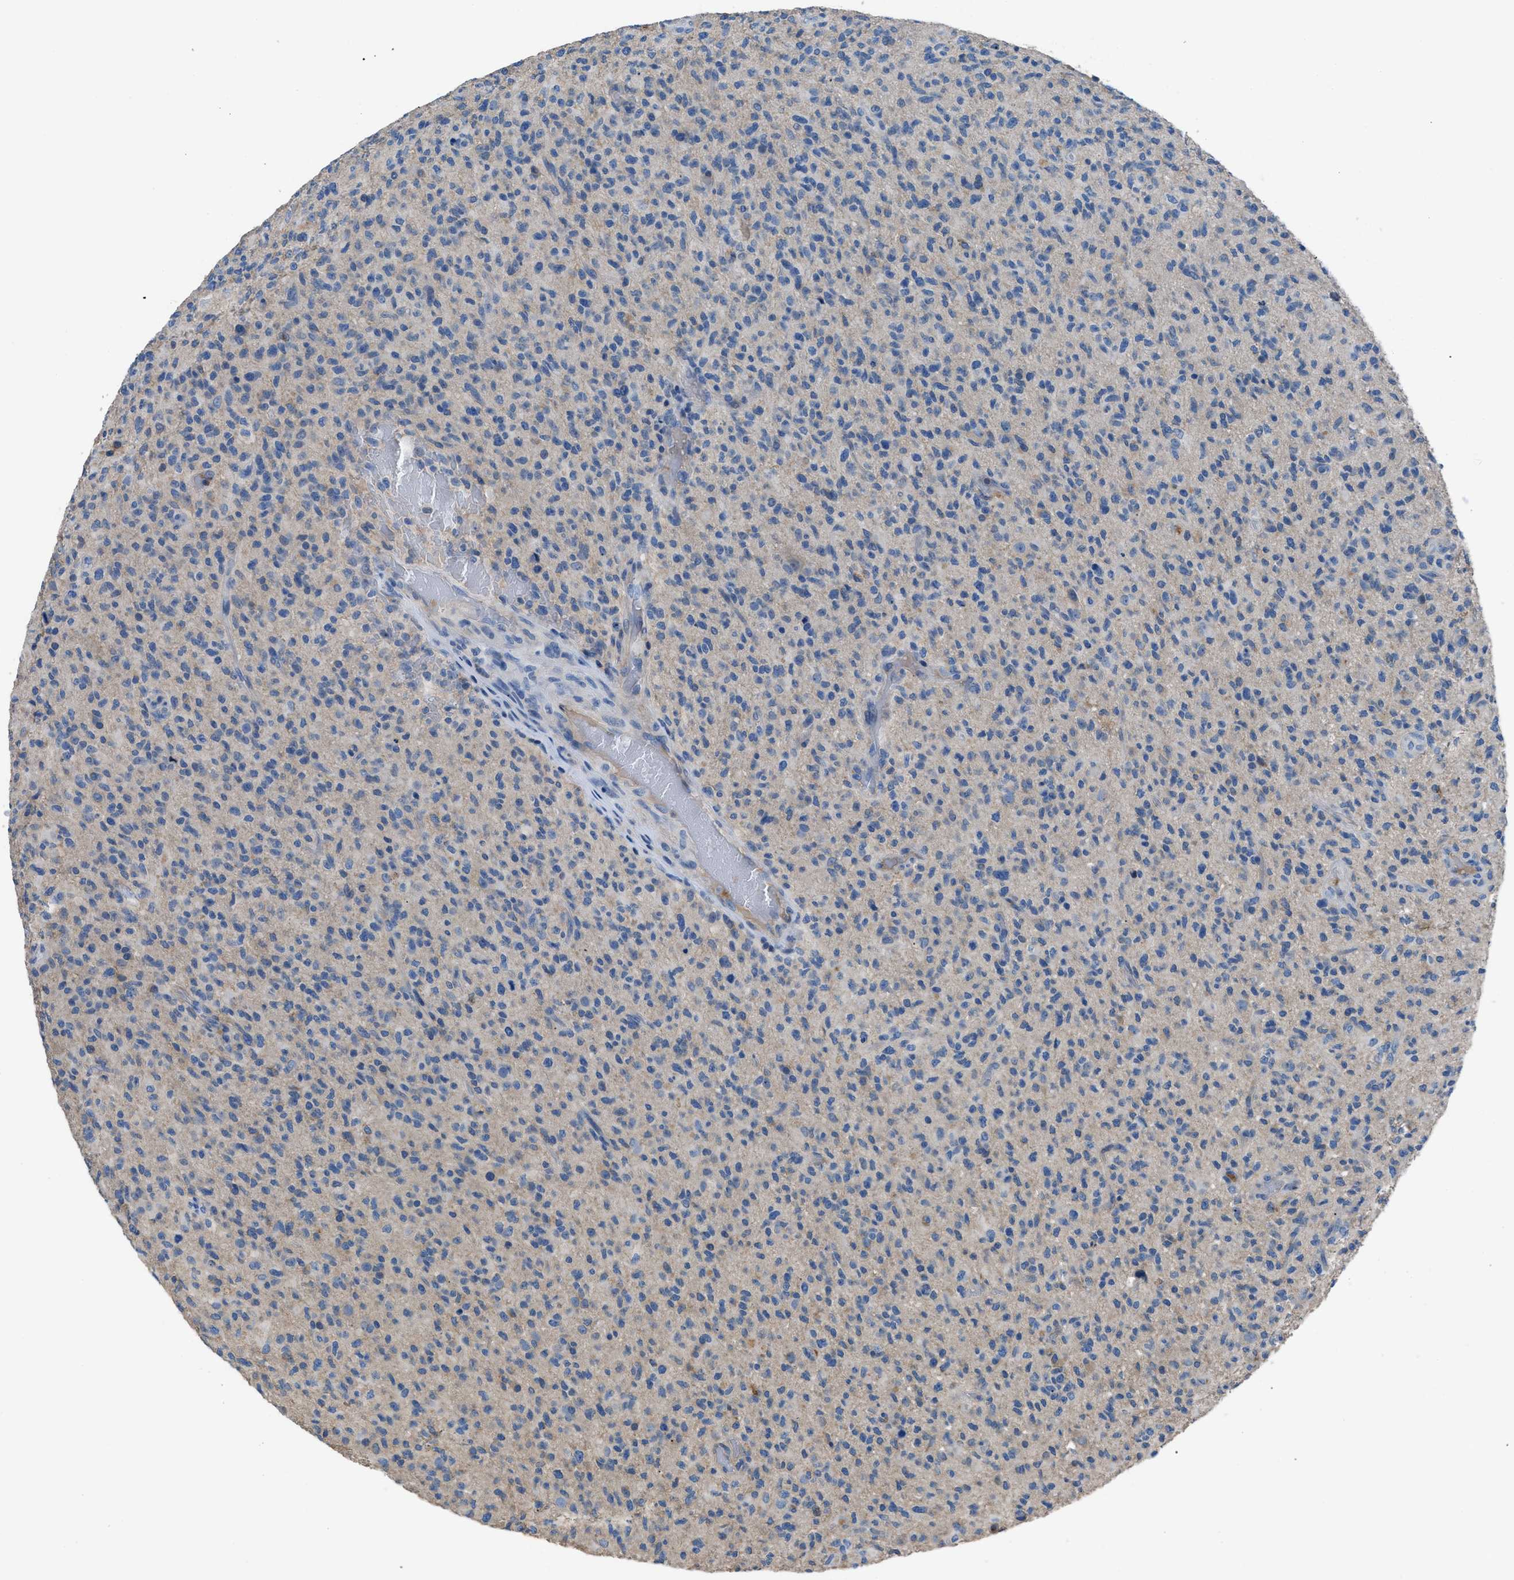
{"staining": {"intensity": "negative", "quantity": "none", "location": "none"}, "tissue": "glioma", "cell_type": "Tumor cells", "image_type": "cancer", "snomed": [{"axis": "morphology", "description": "Glioma, malignant, High grade"}, {"axis": "topography", "description": "Brain"}], "caption": "DAB immunohistochemical staining of glioma demonstrates no significant expression in tumor cells.", "gene": "SGCZ", "patient": {"sex": "male", "age": 71}}